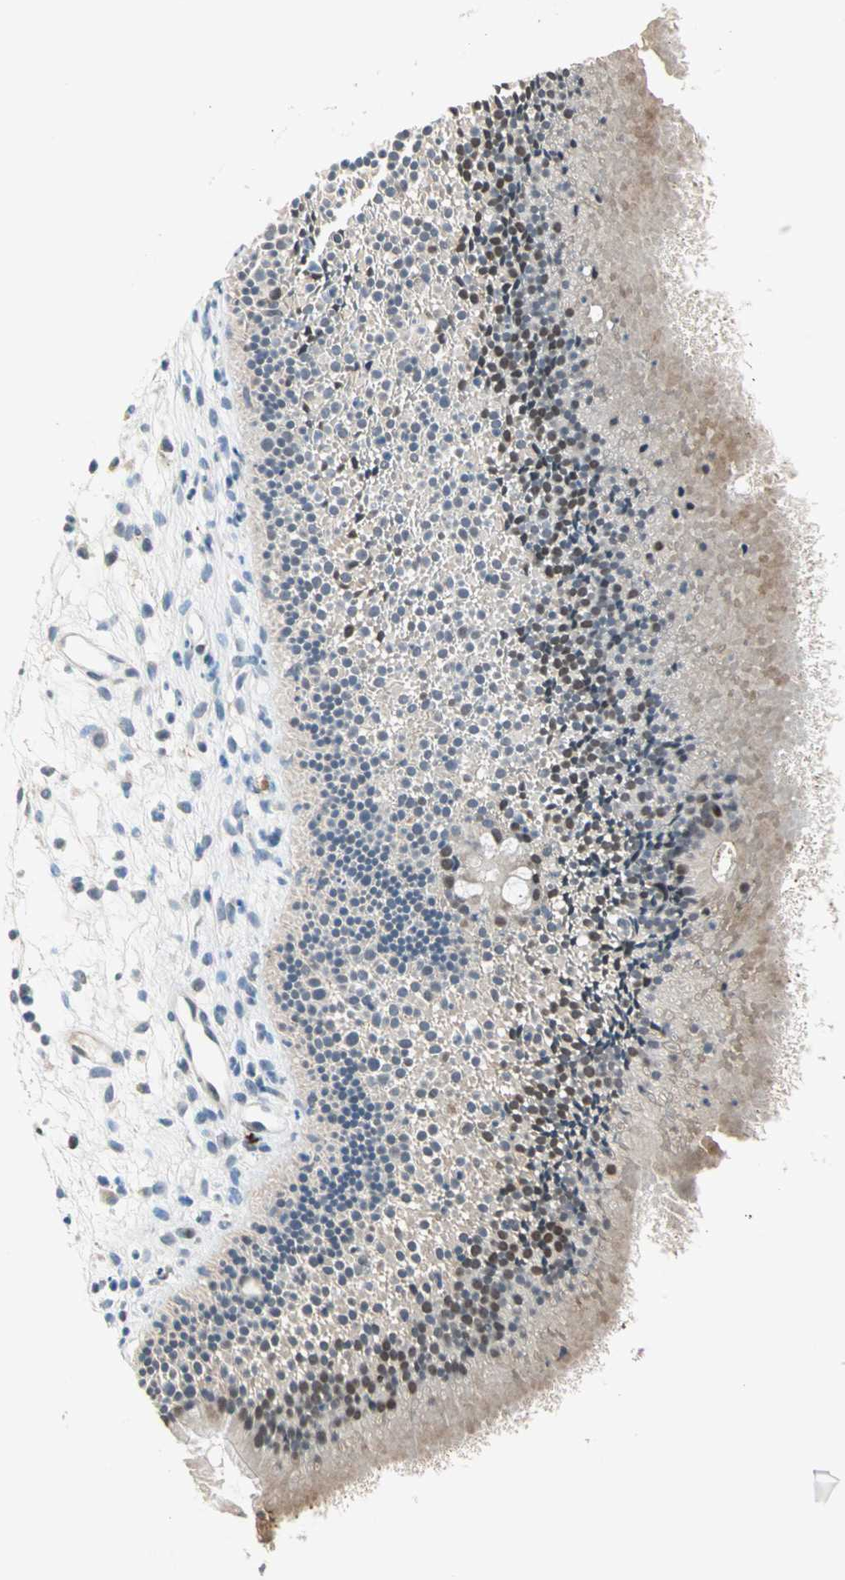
{"staining": {"intensity": "moderate", "quantity": "25%-75%", "location": "nuclear"}, "tissue": "nasopharynx", "cell_type": "Respiratory epithelial cells", "image_type": "normal", "snomed": [{"axis": "morphology", "description": "Normal tissue, NOS"}, {"axis": "topography", "description": "Nasopharynx"}], "caption": "Nasopharynx stained with a brown dye shows moderate nuclear positive staining in approximately 25%-75% of respiratory epithelial cells.", "gene": "PROS1", "patient": {"sex": "female", "age": 54}}